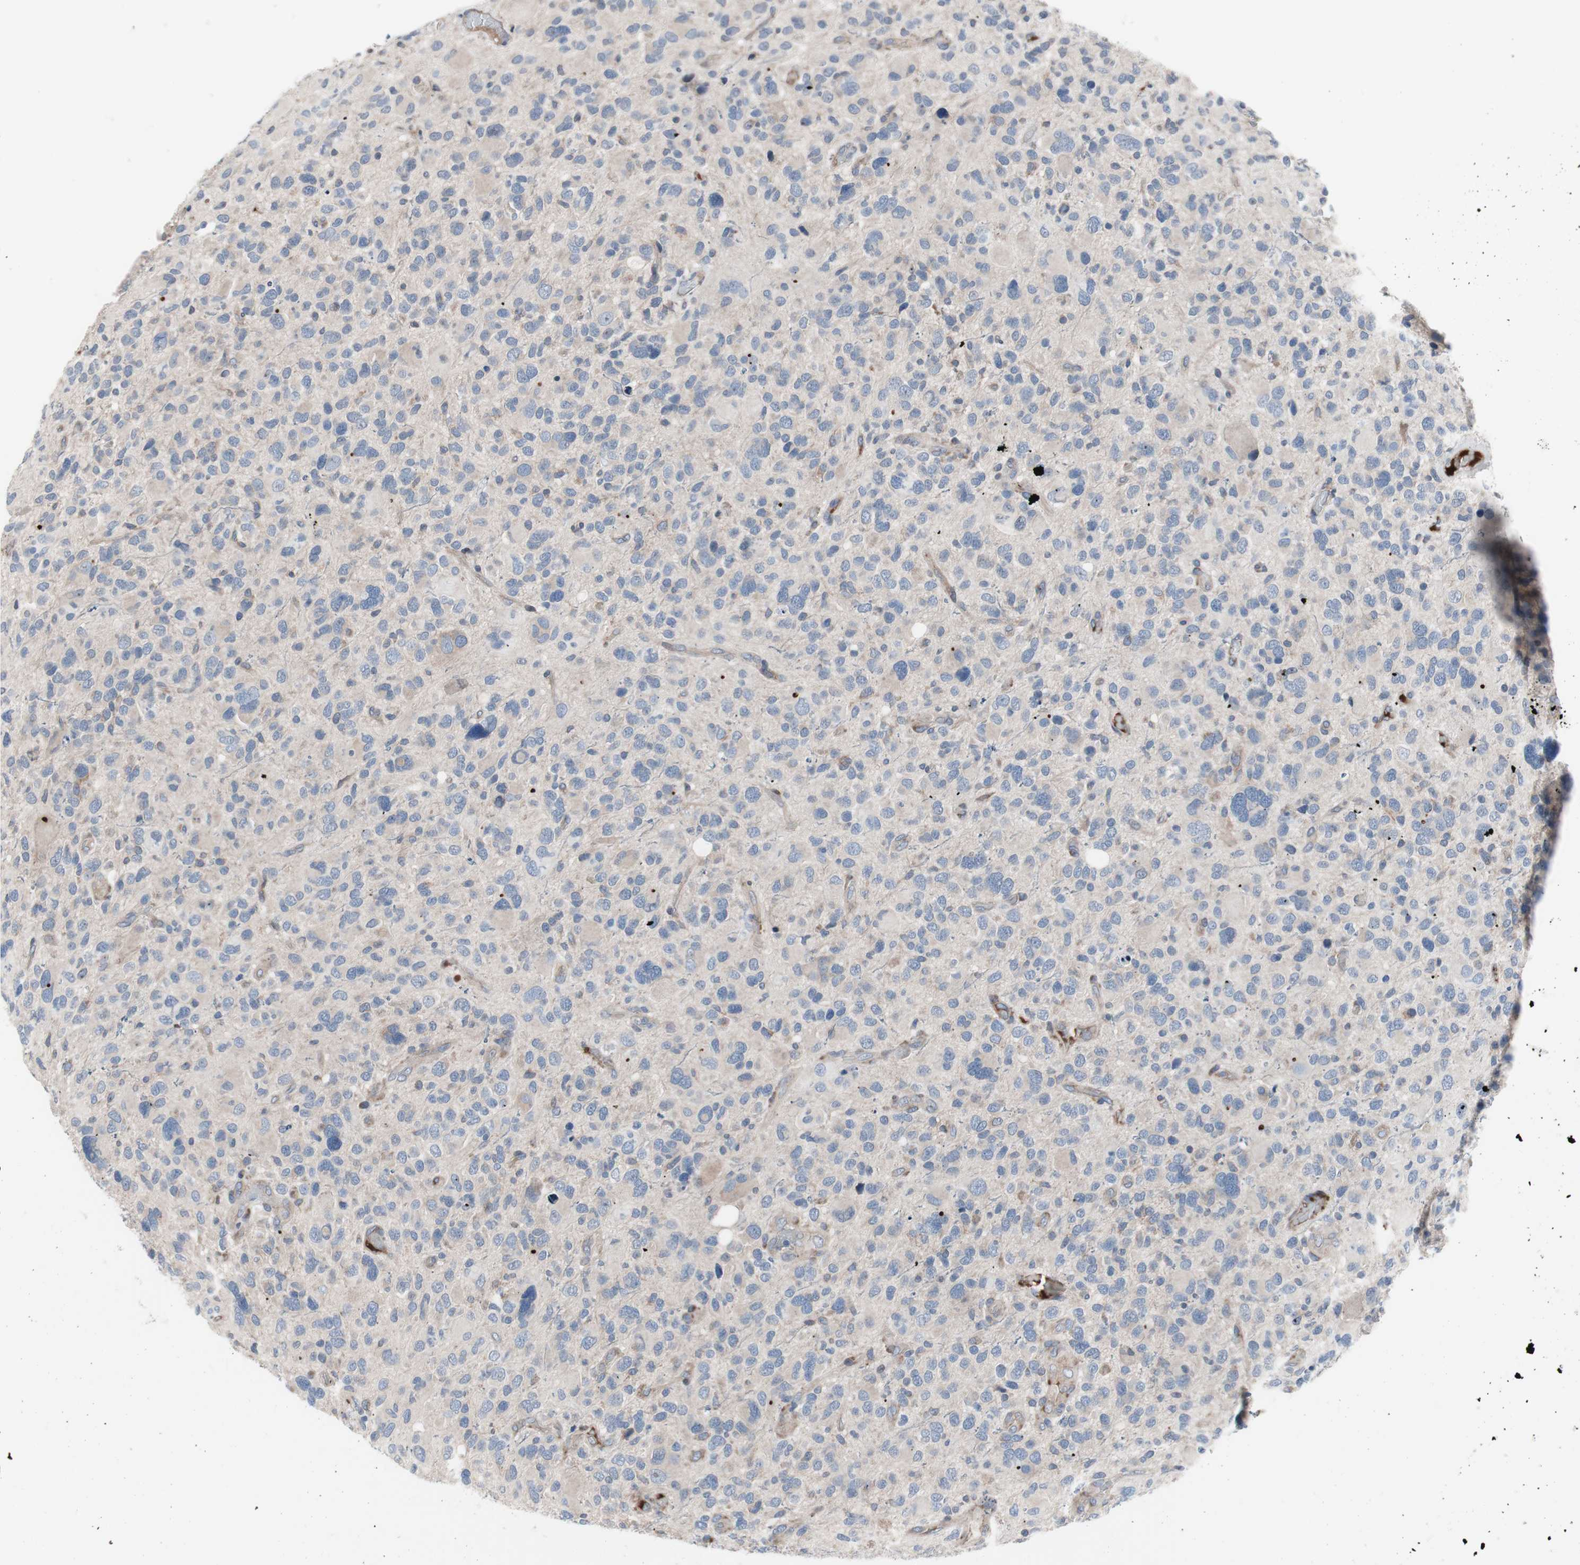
{"staining": {"intensity": "negative", "quantity": "none", "location": "none"}, "tissue": "glioma", "cell_type": "Tumor cells", "image_type": "cancer", "snomed": [{"axis": "morphology", "description": "Glioma, malignant, High grade"}, {"axis": "topography", "description": "Brain"}], "caption": "Image shows no significant protein expression in tumor cells of glioma.", "gene": "KANSL1", "patient": {"sex": "male", "age": 48}}